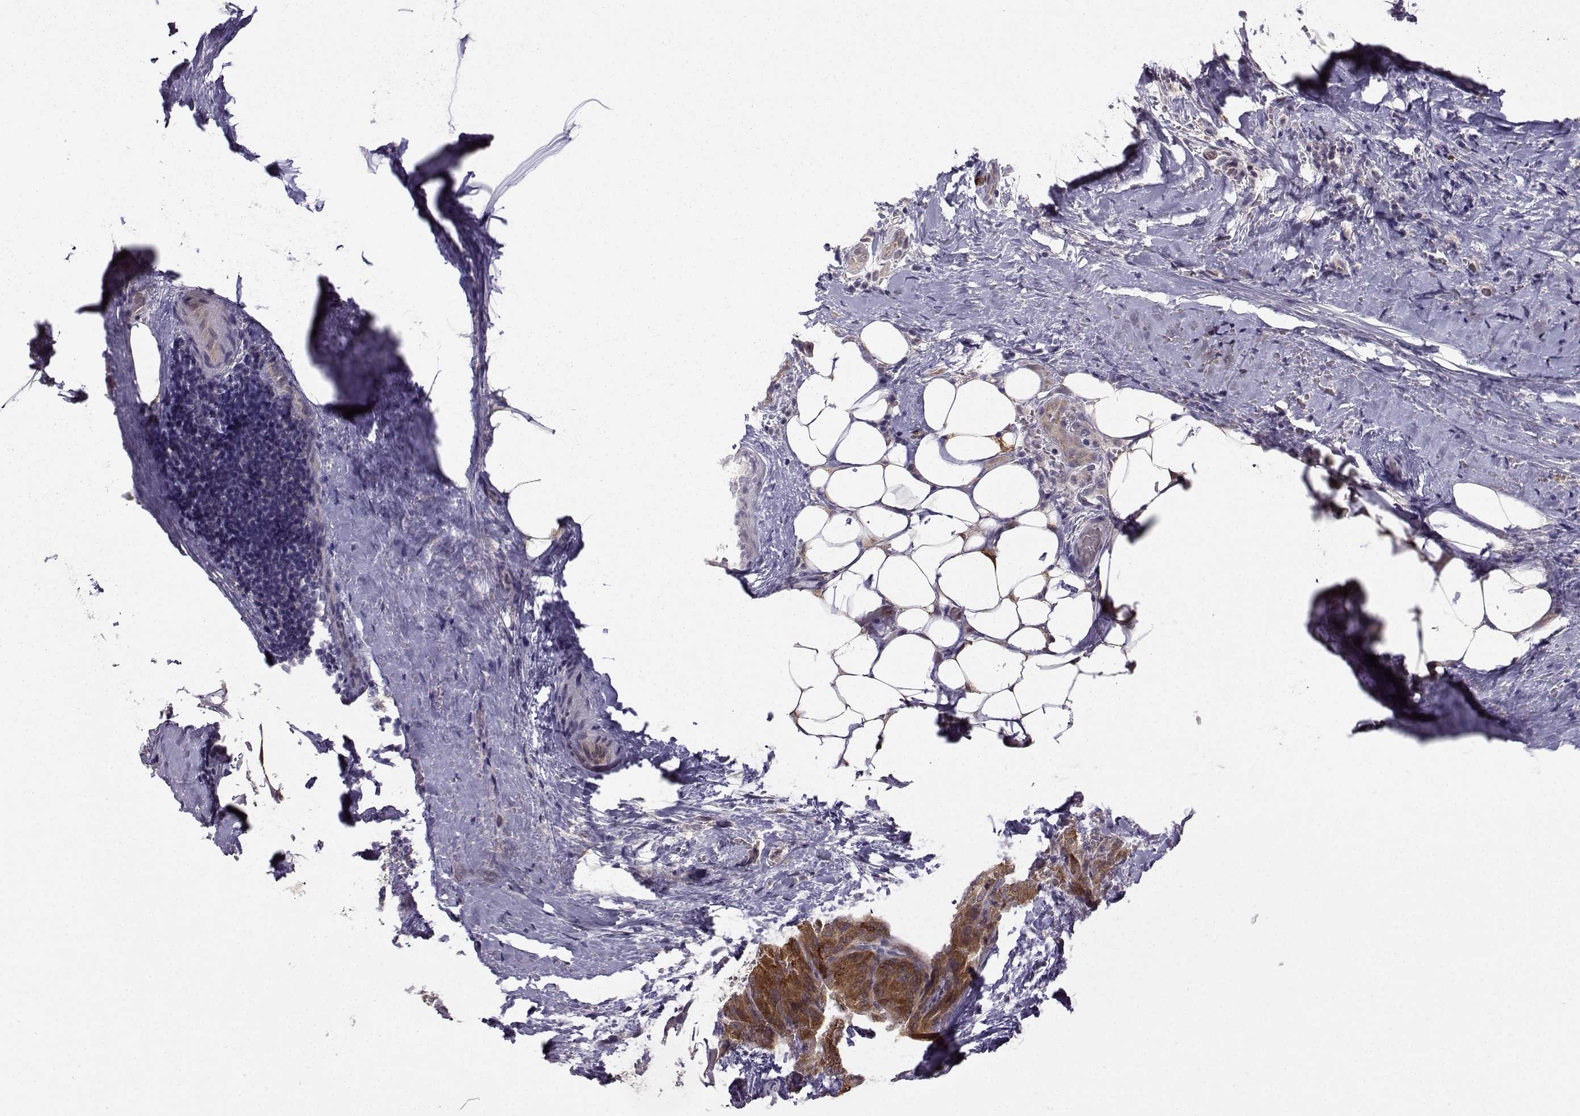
{"staining": {"intensity": "moderate", "quantity": ">75%", "location": "cytoplasmic/membranous"}, "tissue": "thyroid cancer", "cell_type": "Tumor cells", "image_type": "cancer", "snomed": [{"axis": "morphology", "description": "Papillary adenocarcinoma, NOS"}, {"axis": "topography", "description": "Thyroid gland"}], "caption": "Immunohistochemical staining of human papillary adenocarcinoma (thyroid) exhibits medium levels of moderate cytoplasmic/membranous positivity in about >75% of tumor cells. The staining is performed using DAB (3,3'-diaminobenzidine) brown chromogen to label protein expression. The nuclei are counter-stained blue using hematoxylin.", "gene": "NQO1", "patient": {"sex": "male", "age": 61}}